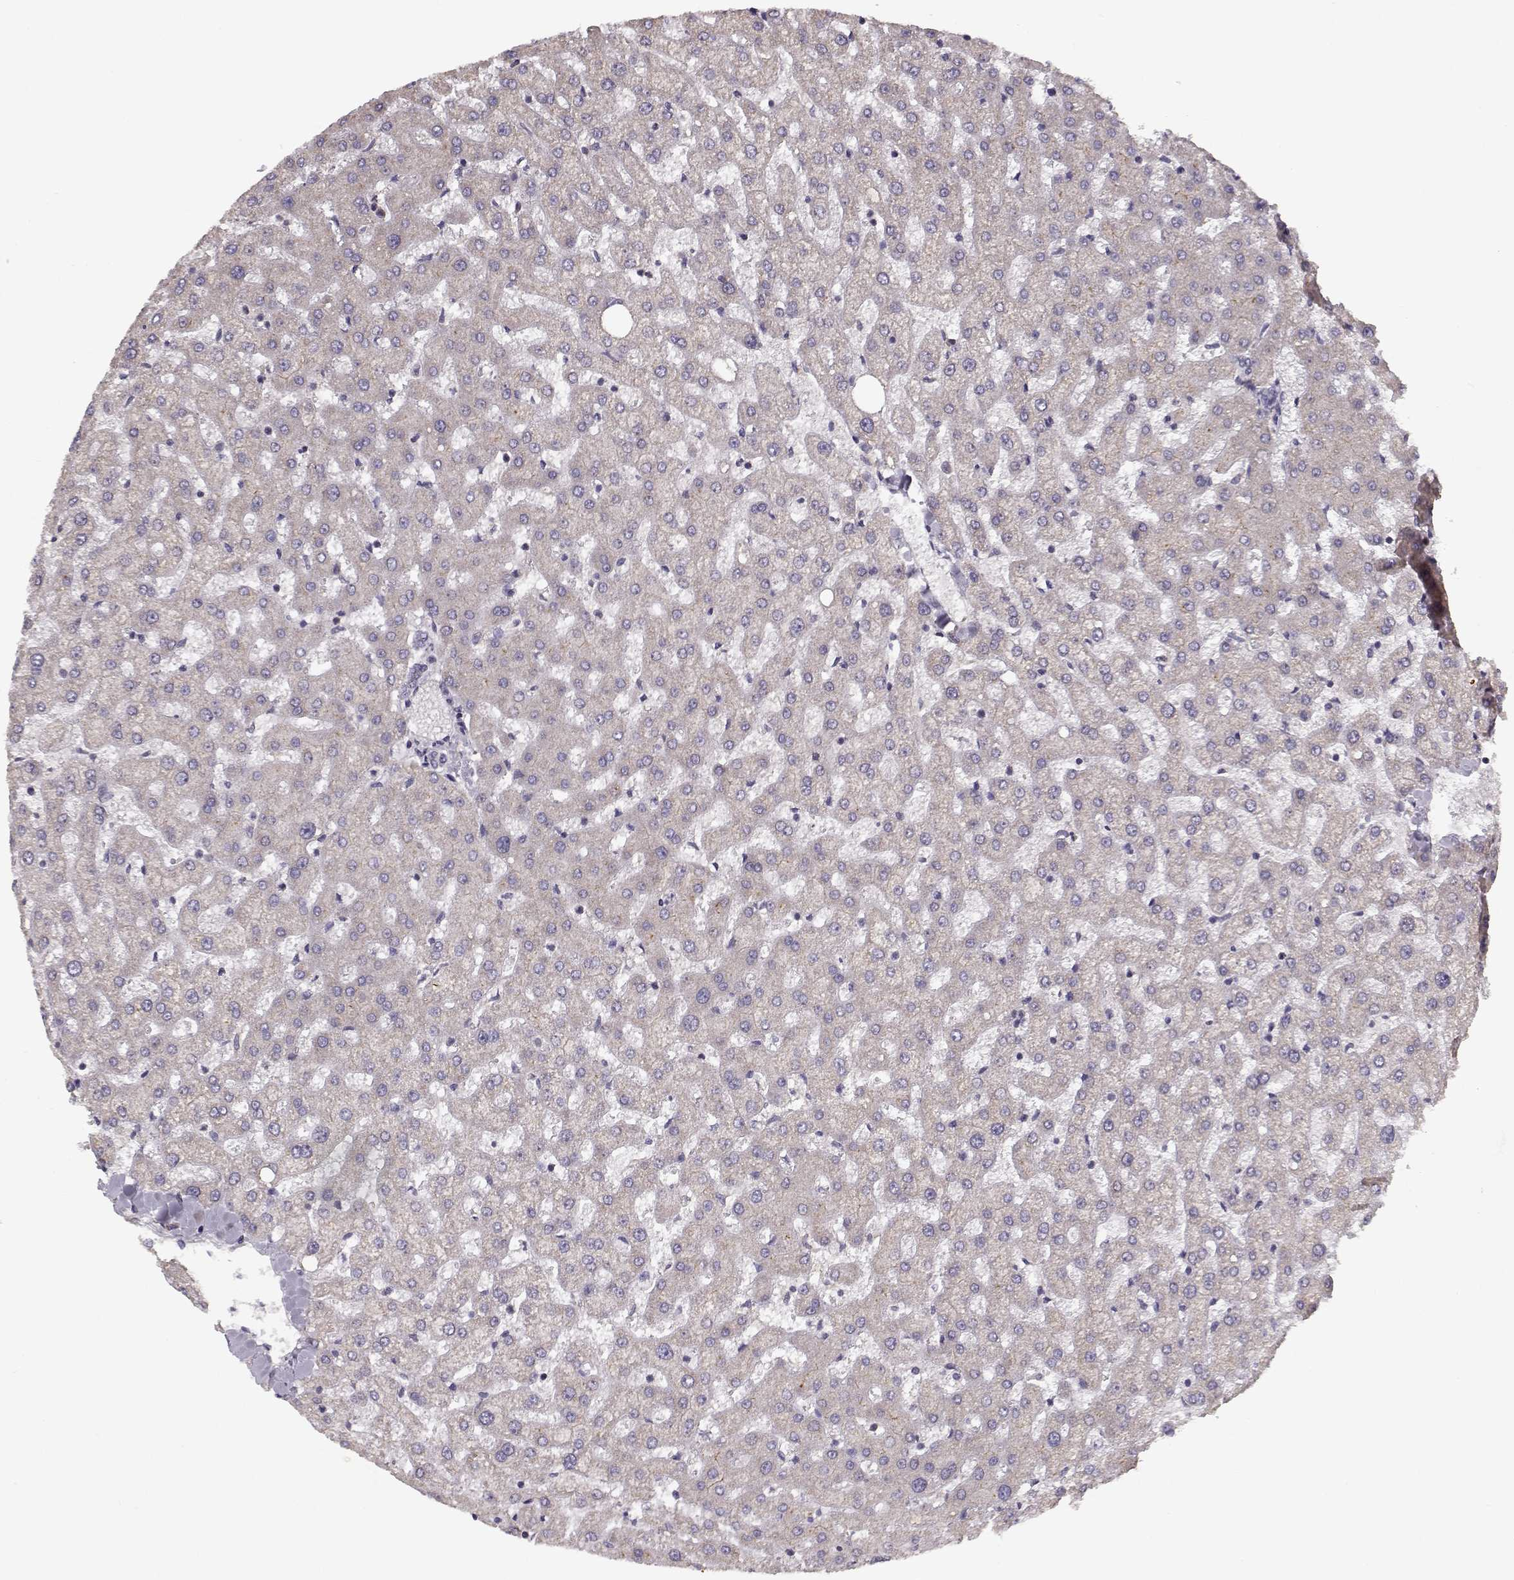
{"staining": {"intensity": "negative", "quantity": "none", "location": "none"}, "tissue": "liver", "cell_type": "Cholangiocytes", "image_type": "normal", "snomed": [{"axis": "morphology", "description": "Normal tissue, NOS"}, {"axis": "topography", "description": "Liver"}], "caption": "This micrograph is of benign liver stained with immunohistochemistry to label a protein in brown with the nuclei are counter-stained blue. There is no positivity in cholangiocytes.", "gene": "ENTPD8", "patient": {"sex": "female", "age": 50}}